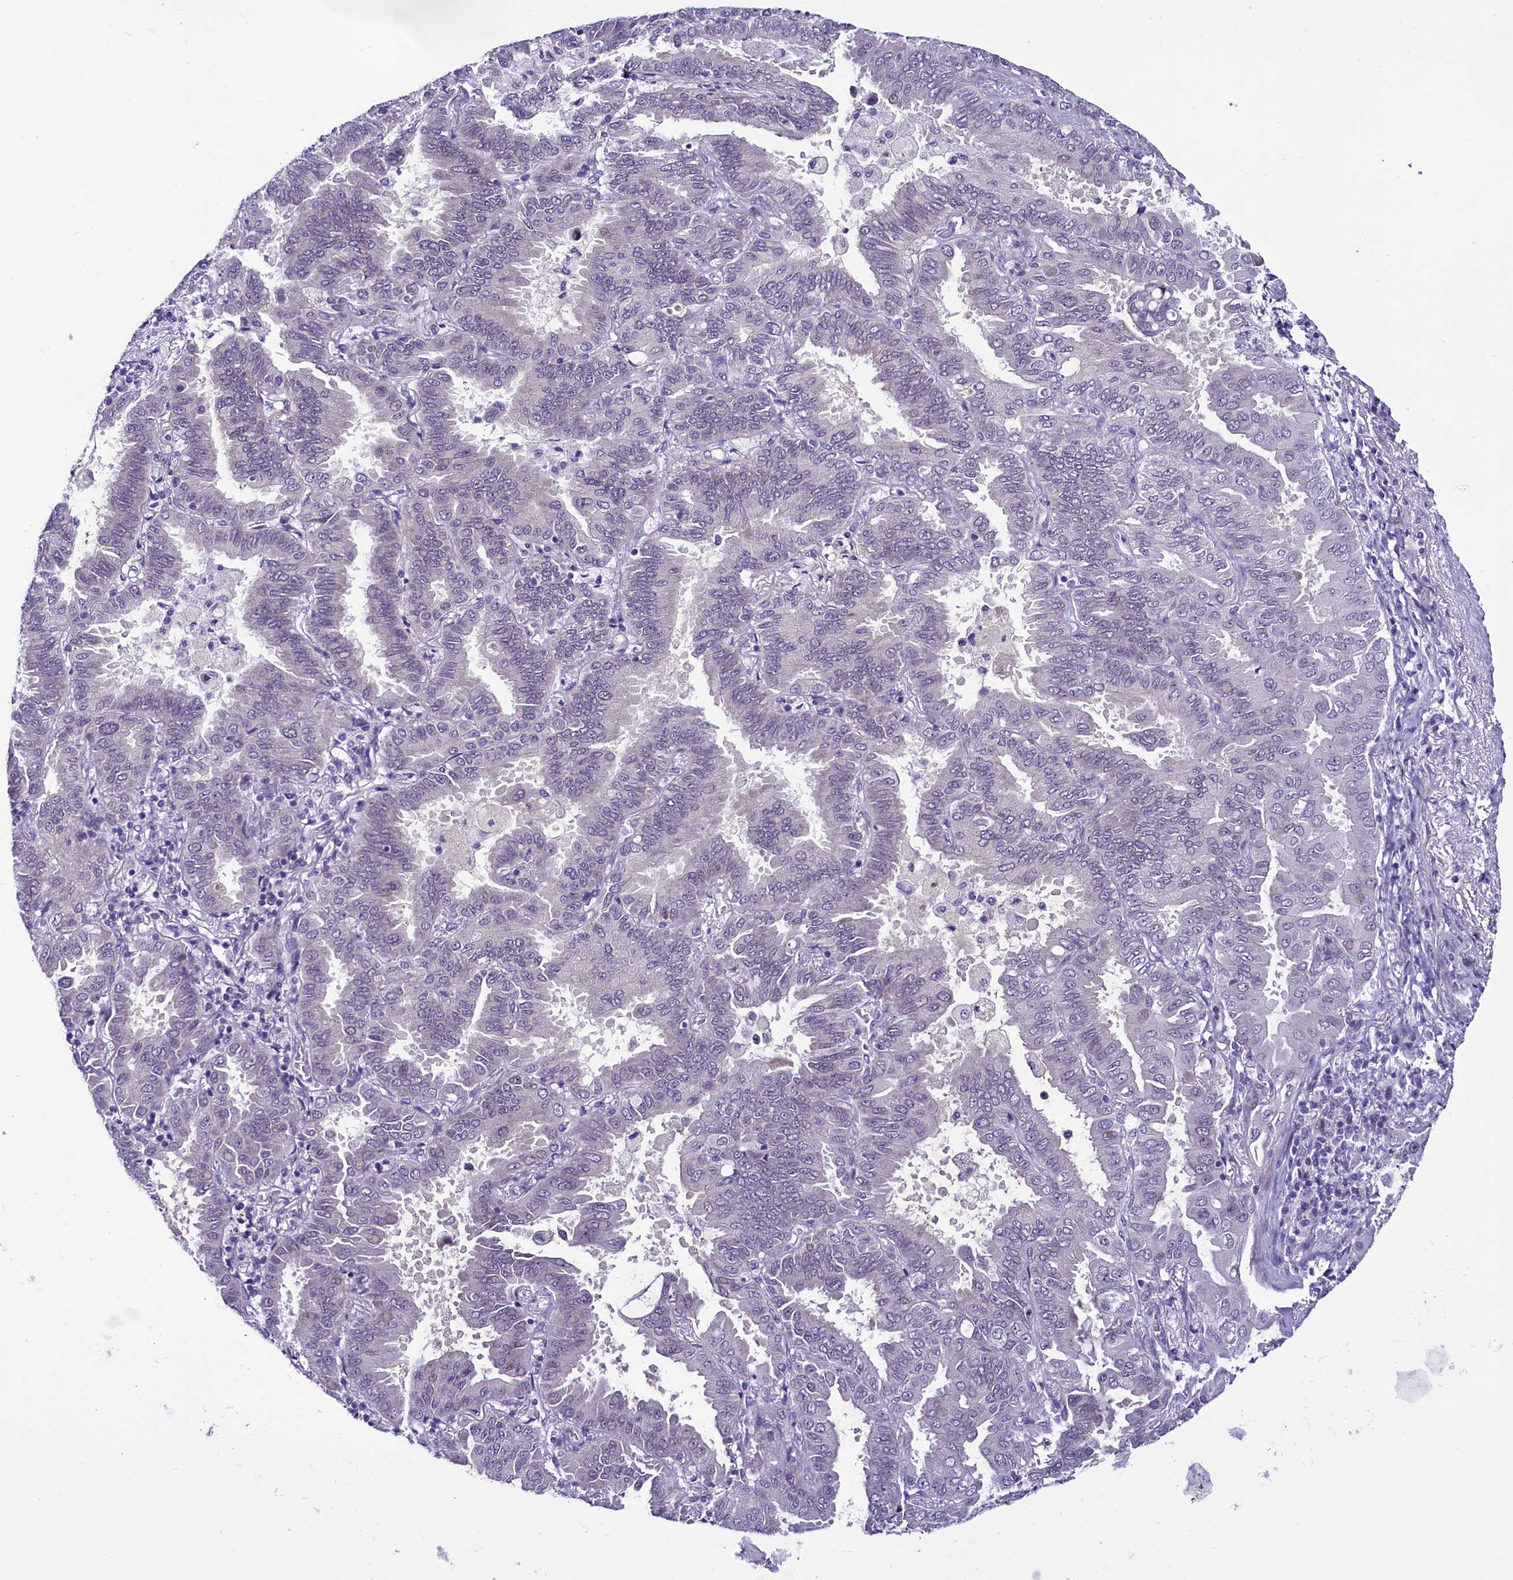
{"staining": {"intensity": "negative", "quantity": "none", "location": "none"}, "tissue": "lung cancer", "cell_type": "Tumor cells", "image_type": "cancer", "snomed": [{"axis": "morphology", "description": "Adenocarcinoma, NOS"}, {"axis": "topography", "description": "Lung"}], "caption": "Immunohistochemical staining of human lung adenocarcinoma exhibits no significant expression in tumor cells.", "gene": "CCDC106", "patient": {"sex": "male", "age": 64}}